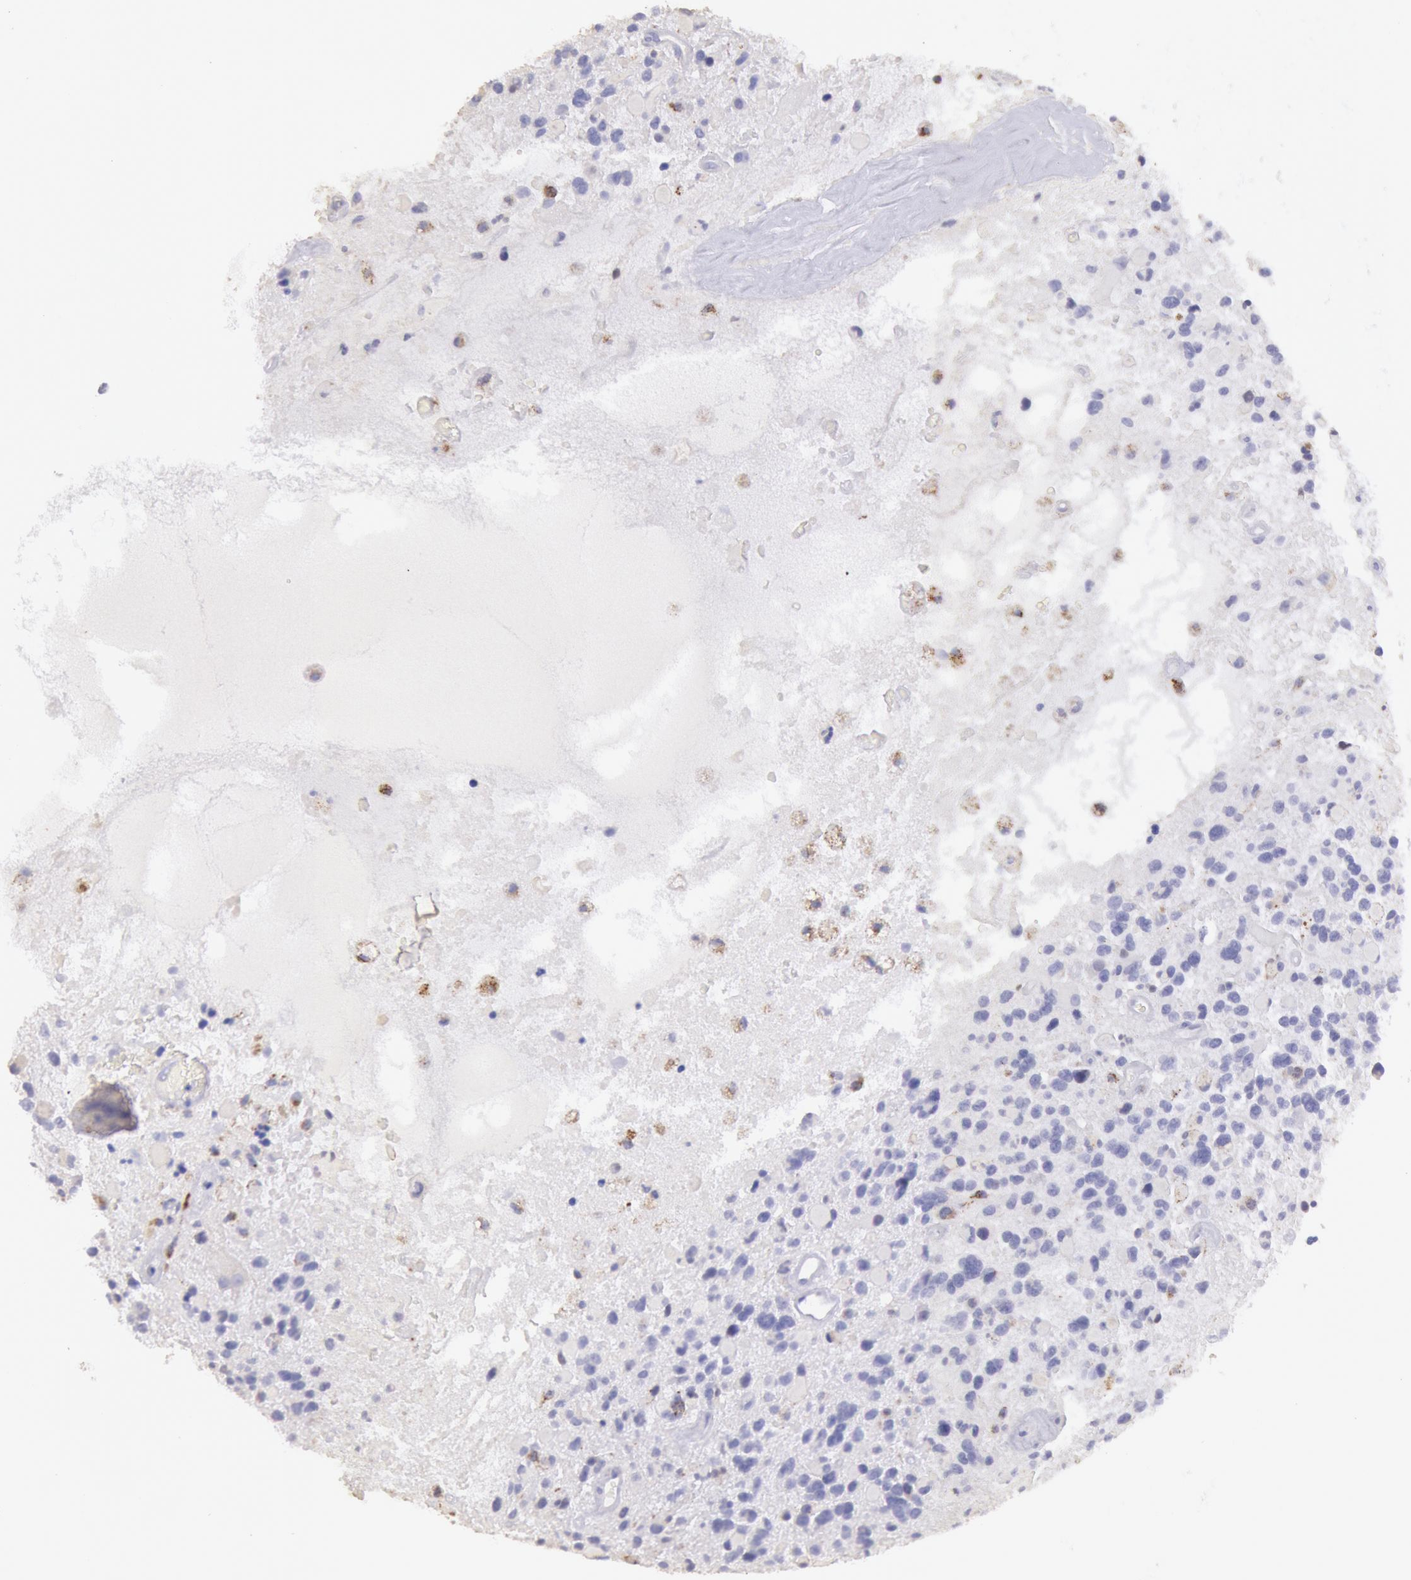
{"staining": {"intensity": "negative", "quantity": "none", "location": "none"}, "tissue": "glioma", "cell_type": "Tumor cells", "image_type": "cancer", "snomed": [{"axis": "morphology", "description": "Glioma, malignant, High grade"}, {"axis": "topography", "description": "Brain"}], "caption": "Tumor cells are negative for brown protein staining in glioma.", "gene": "FRMD6", "patient": {"sex": "female", "age": 37}}